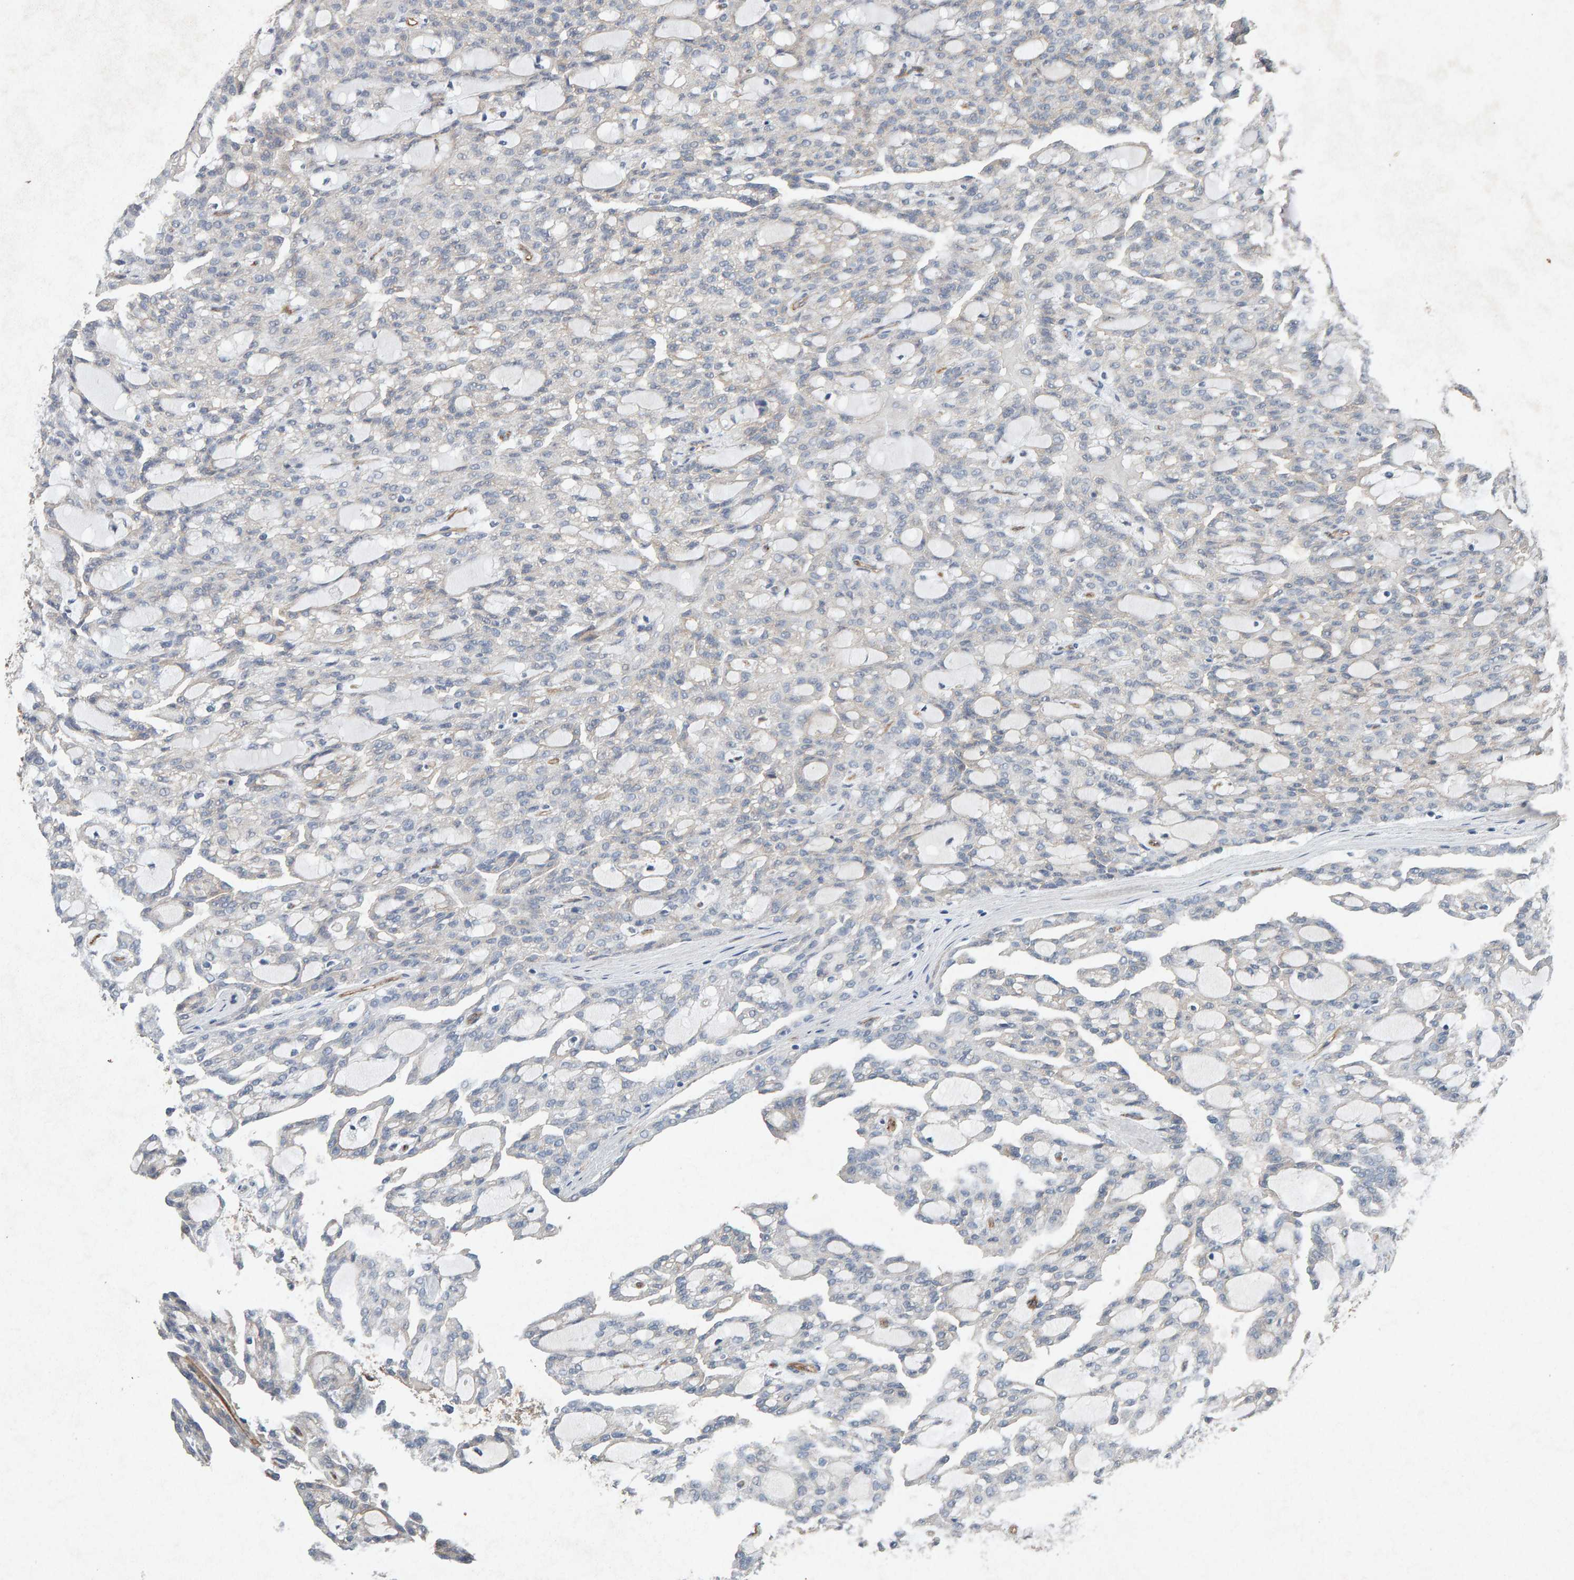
{"staining": {"intensity": "negative", "quantity": "none", "location": "none"}, "tissue": "renal cancer", "cell_type": "Tumor cells", "image_type": "cancer", "snomed": [{"axis": "morphology", "description": "Adenocarcinoma, NOS"}, {"axis": "topography", "description": "Kidney"}], "caption": "Human renal adenocarcinoma stained for a protein using IHC displays no staining in tumor cells.", "gene": "PTPRM", "patient": {"sex": "male", "age": 63}}